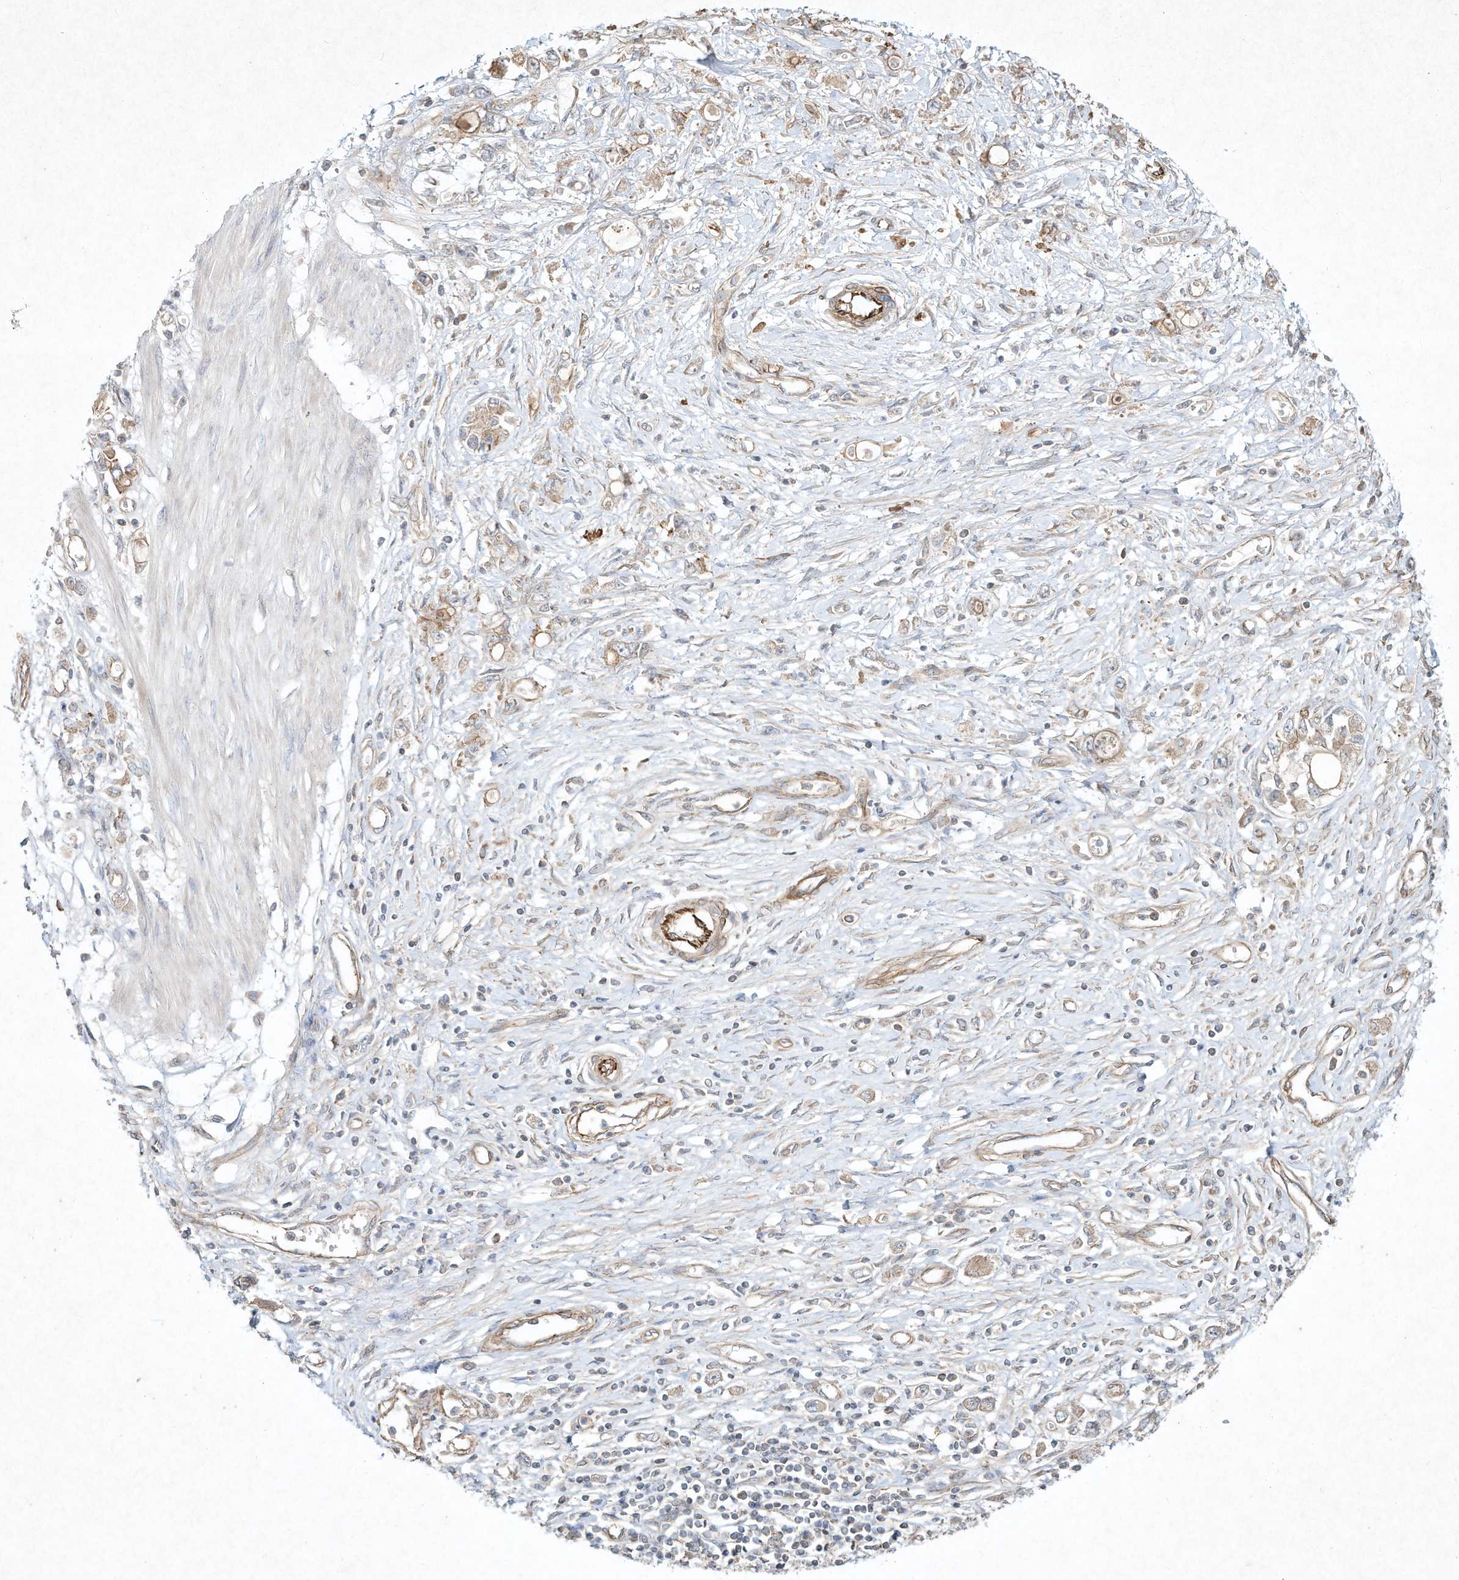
{"staining": {"intensity": "weak", "quantity": ">75%", "location": "cytoplasmic/membranous"}, "tissue": "stomach cancer", "cell_type": "Tumor cells", "image_type": "cancer", "snomed": [{"axis": "morphology", "description": "Adenocarcinoma, NOS"}, {"axis": "topography", "description": "Stomach"}], "caption": "A brown stain labels weak cytoplasmic/membranous positivity of a protein in human stomach adenocarcinoma tumor cells. (brown staining indicates protein expression, while blue staining denotes nuclei).", "gene": "HTR5A", "patient": {"sex": "female", "age": 76}}